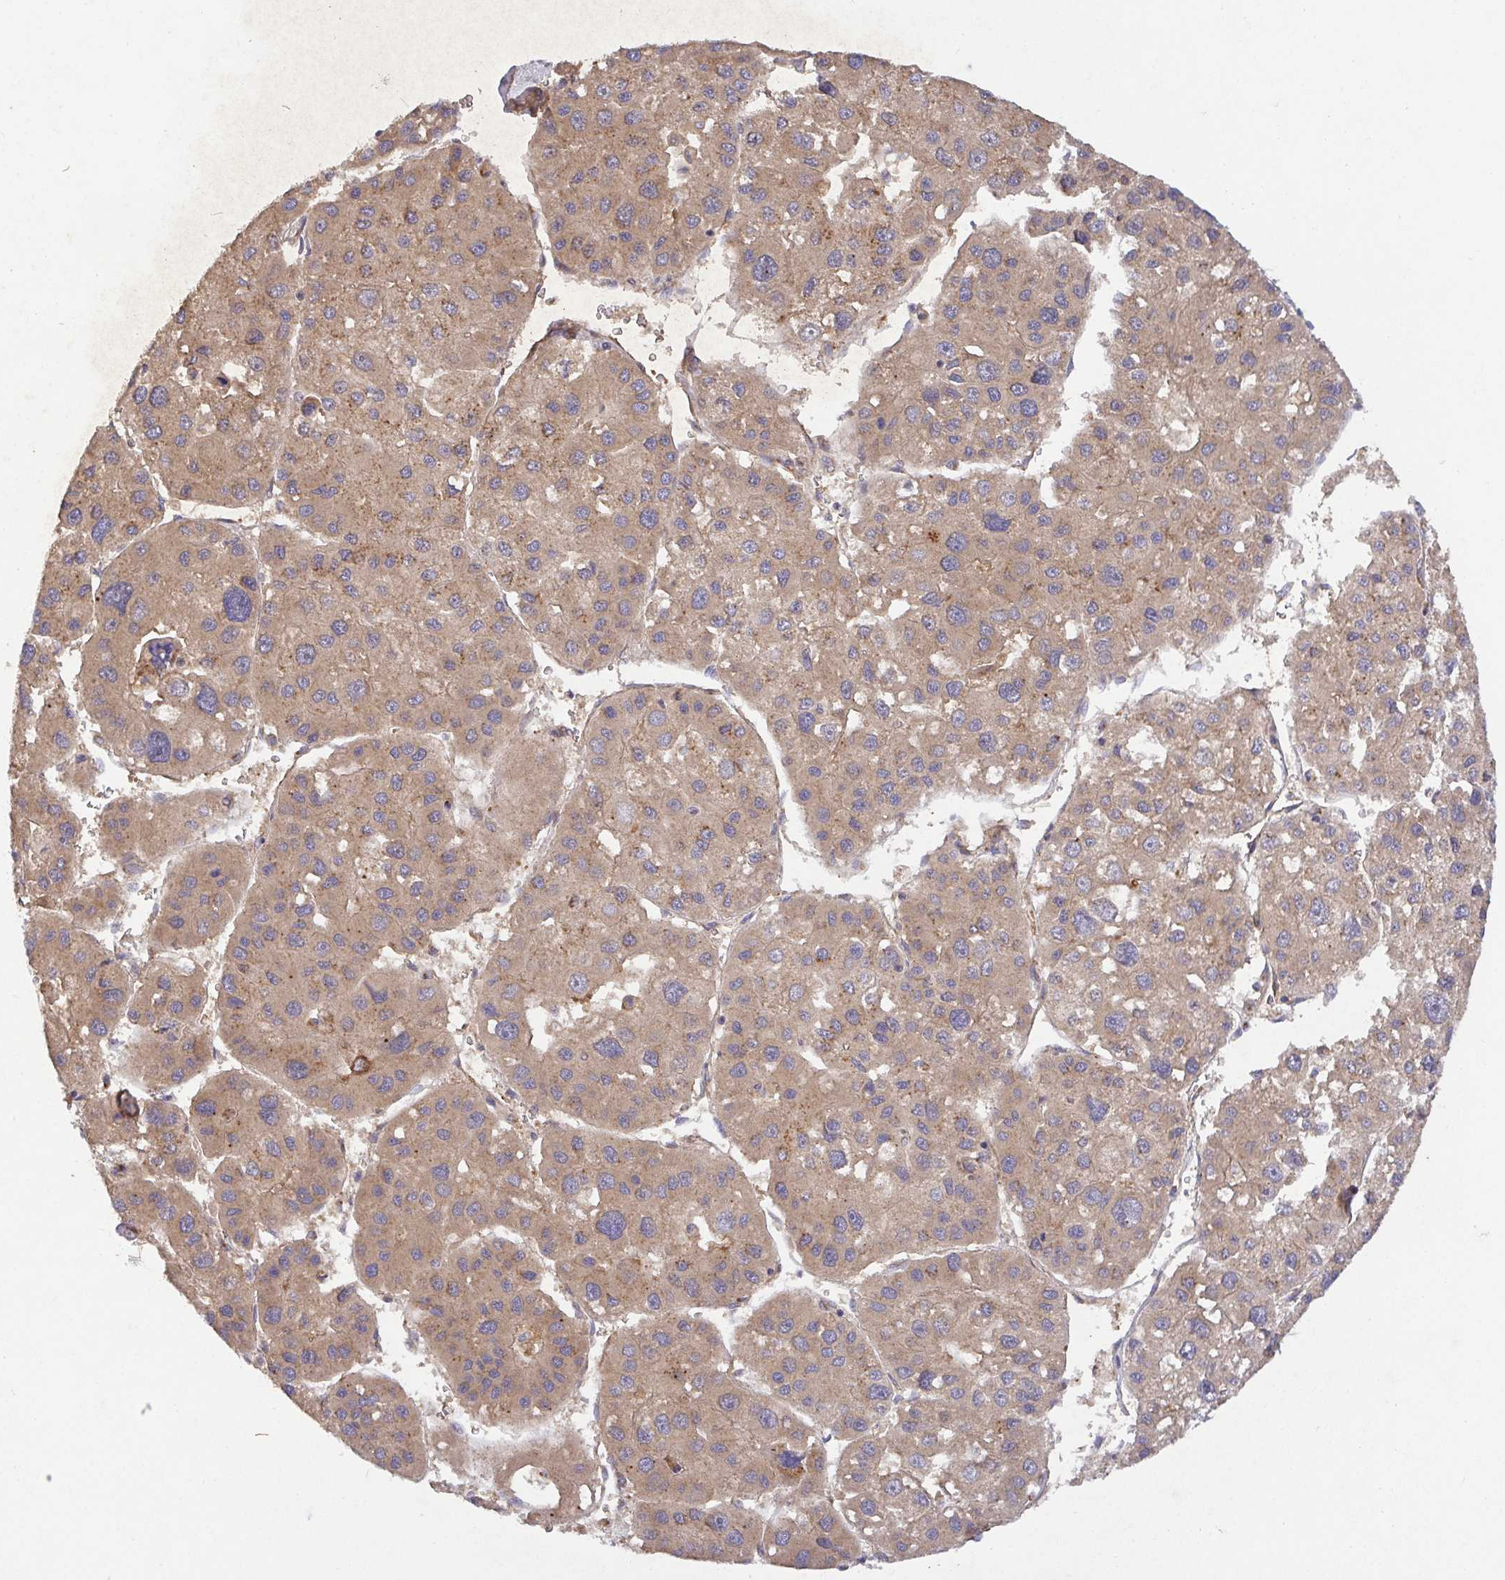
{"staining": {"intensity": "moderate", "quantity": ">75%", "location": "cytoplasmic/membranous"}, "tissue": "liver cancer", "cell_type": "Tumor cells", "image_type": "cancer", "snomed": [{"axis": "morphology", "description": "Carcinoma, Hepatocellular, NOS"}, {"axis": "topography", "description": "Liver"}], "caption": "Human liver cancer (hepatocellular carcinoma) stained for a protein (brown) demonstrates moderate cytoplasmic/membranous positive positivity in about >75% of tumor cells.", "gene": "TM9SF4", "patient": {"sex": "male", "age": 73}}